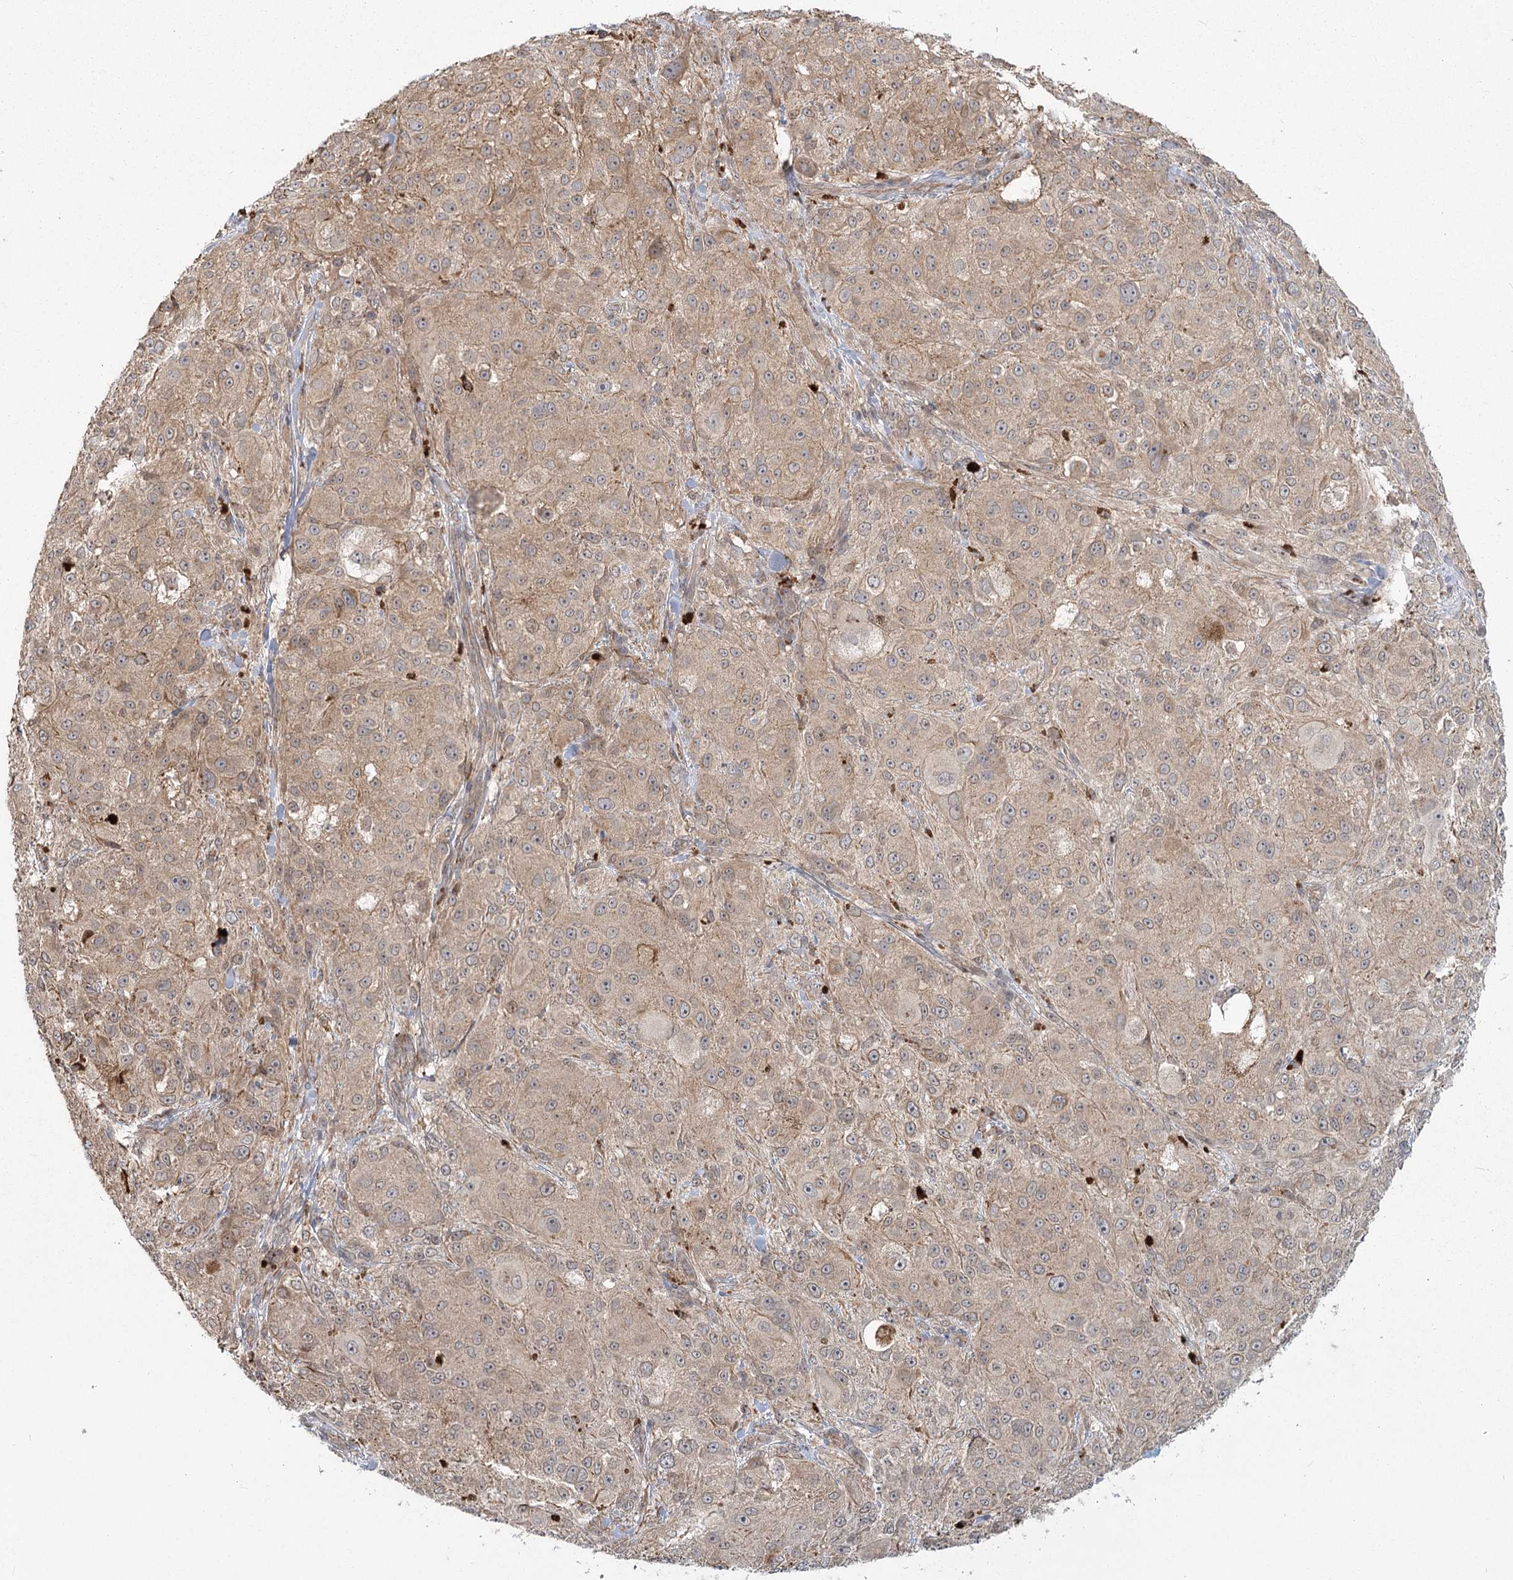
{"staining": {"intensity": "weak", "quantity": ">75%", "location": "cytoplasmic/membranous"}, "tissue": "melanoma", "cell_type": "Tumor cells", "image_type": "cancer", "snomed": [{"axis": "morphology", "description": "Necrosis, NOS"}, {"axis": "morphology", "description": "Malignant melanoma, NOS"}, {"axis": "topography", "description": "Skin"}], "caption": "Melanoma tissue demonstrates weak cytoplasmic/membranous positivity in about >75% of tumor cells Nuclei are stained in blue.", "gene": "AP2M1", "patient": {"sex": "female", "age": 87}}